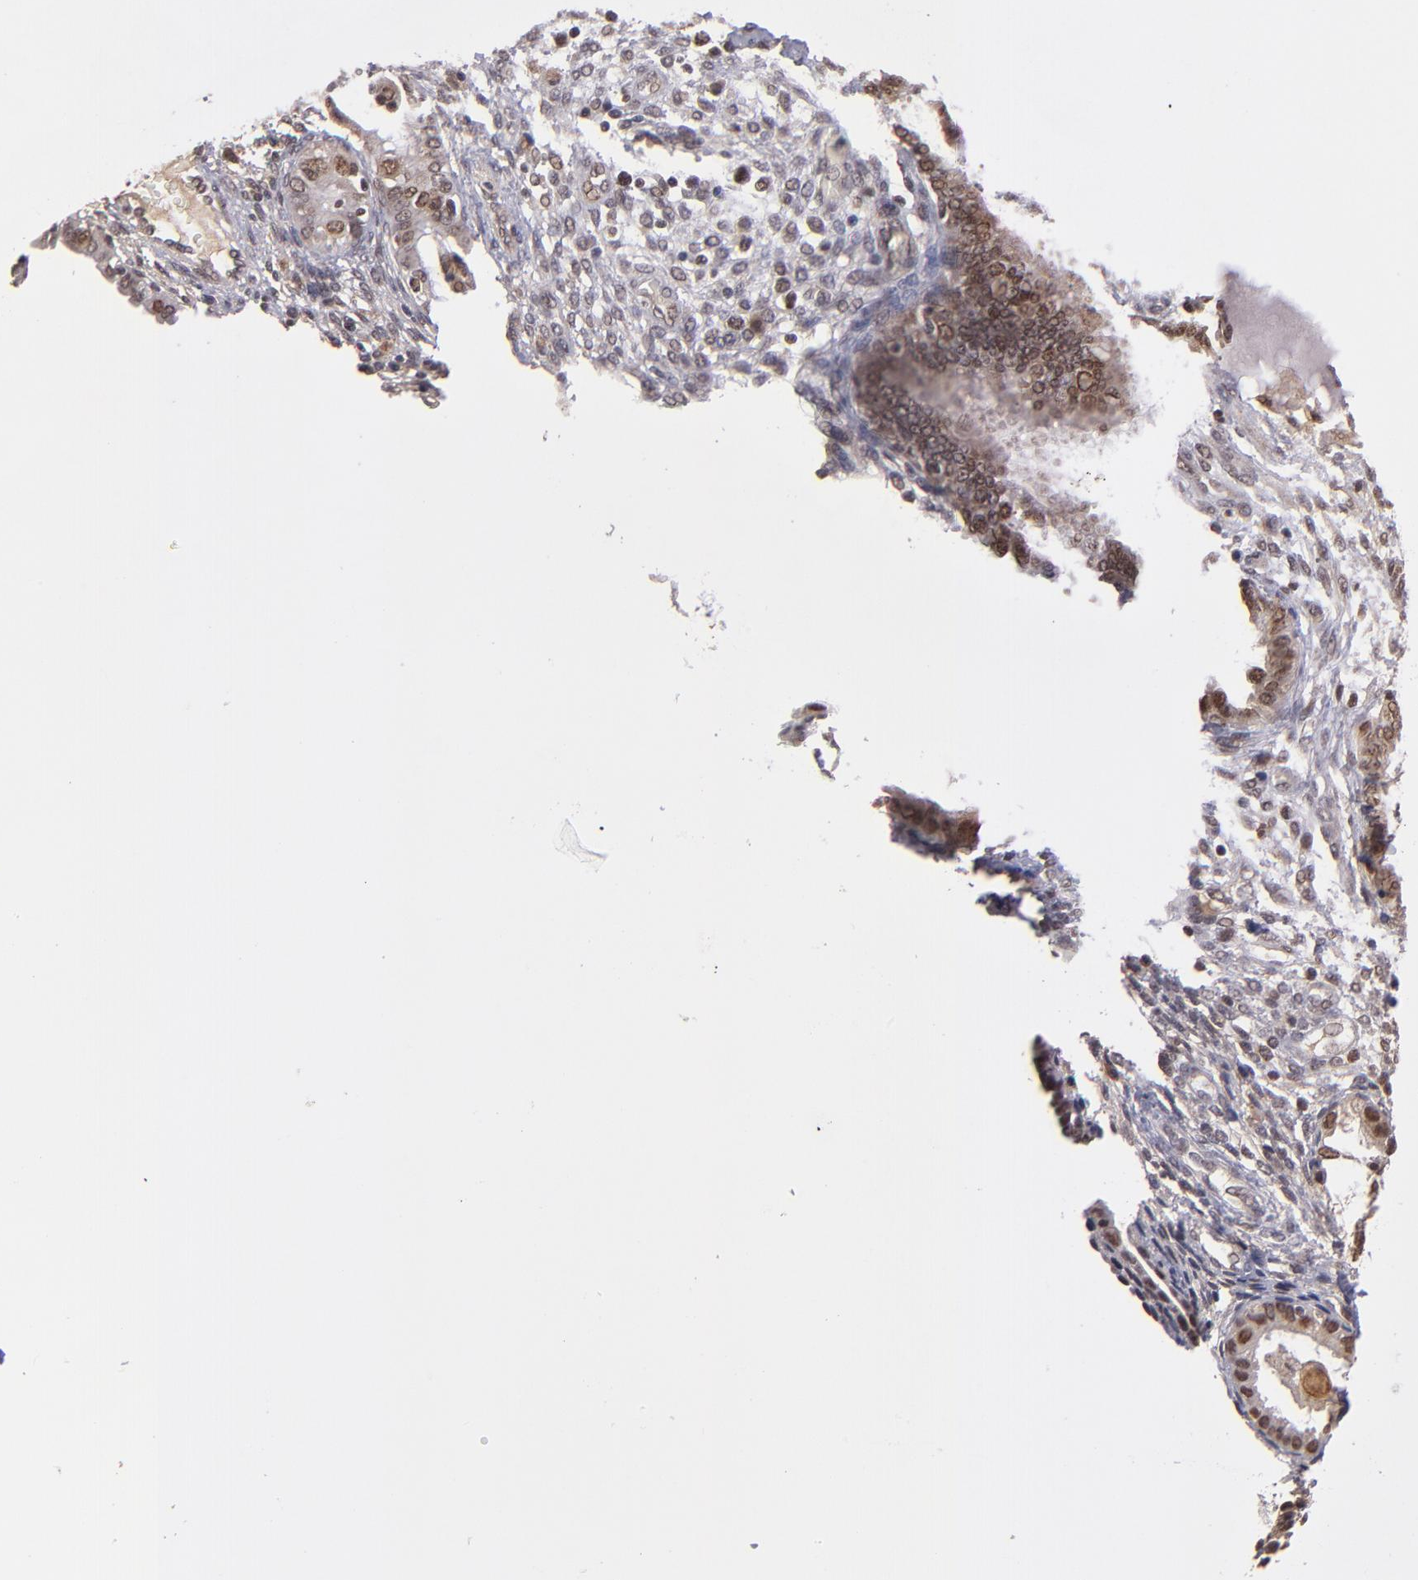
{"staining": {"intensity": "weak", "quantity": "<25%", "location": "nuclear"}, "tissue": "endometrium", "cell_type": "Cells in endometrial stroma", "image_type": "normal", "snomed": [{"axis": "morphology", "description": "Normal tissue, NOS"}, {"axis": "topography", "description": "Endometrium"}], "caption": "High power microscopy micrograph of an immunohistochemistry (IHC) photomicrograph of unremarkable endometrium, revealing no significant positivity in cells in endometrial stroma.", "gene": "ABHD12B", "patient": {"sex": "female", "age": 72}}